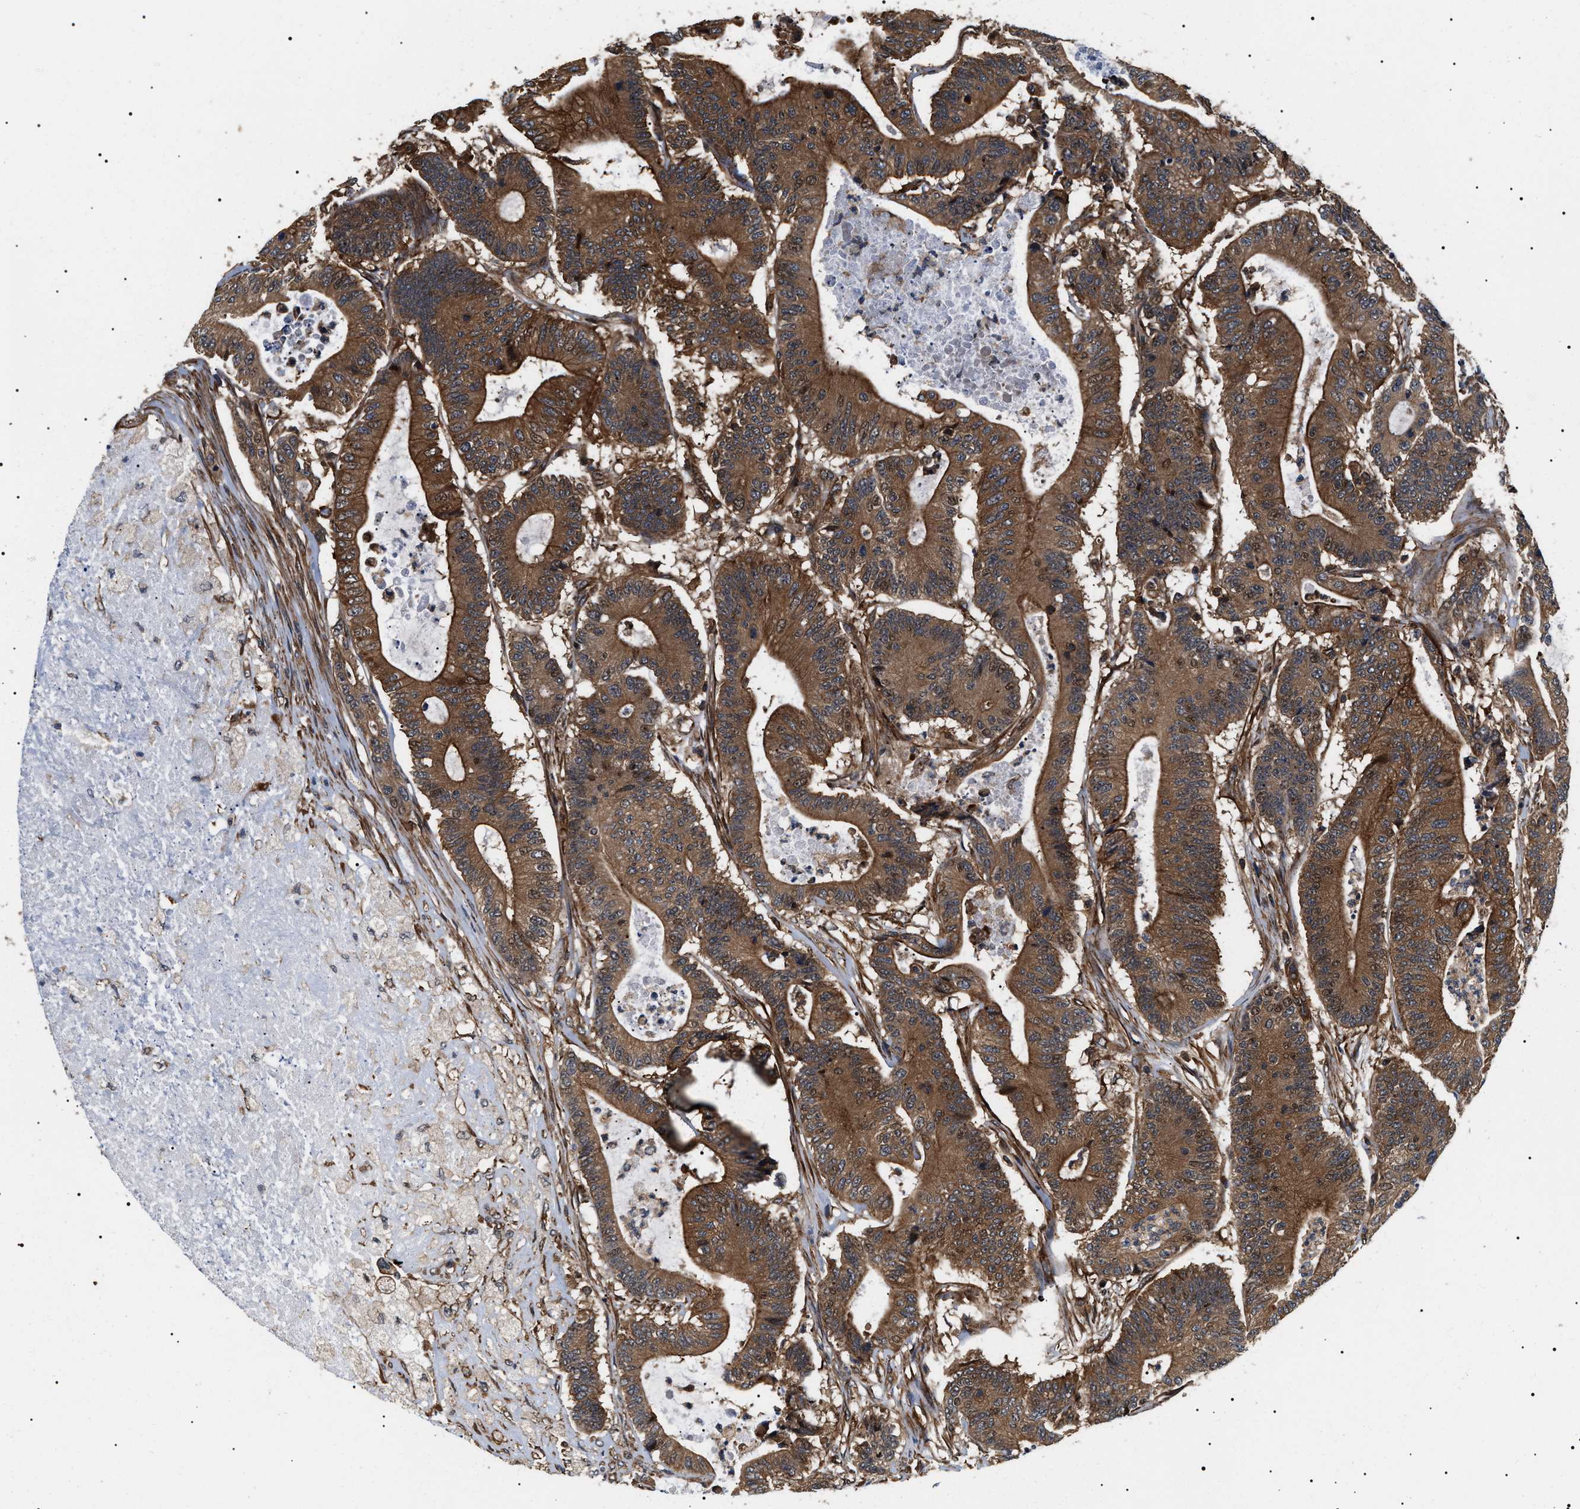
{"staining": {"intensity": "moderate", "quantity": ">75%", "location": "cytoplasmic/membranous"}, "tissue": "colorectal cancer", "cell_type": "Tumor cells", "image_type": "cancer", "snomed": [{"axis": "morphology", "description": "Adenocarcinoma, NOS"}, {"axis": "topography", "description": "Colon"}], "caption": "This is an image of immunohistochemistry staining of colorectal cancer, which shows moderate staining in the cytoplasmic/membranous of tumor cells.", "gene": "SH3GLB2", "patient": {"sex": "female", "age": 84}}